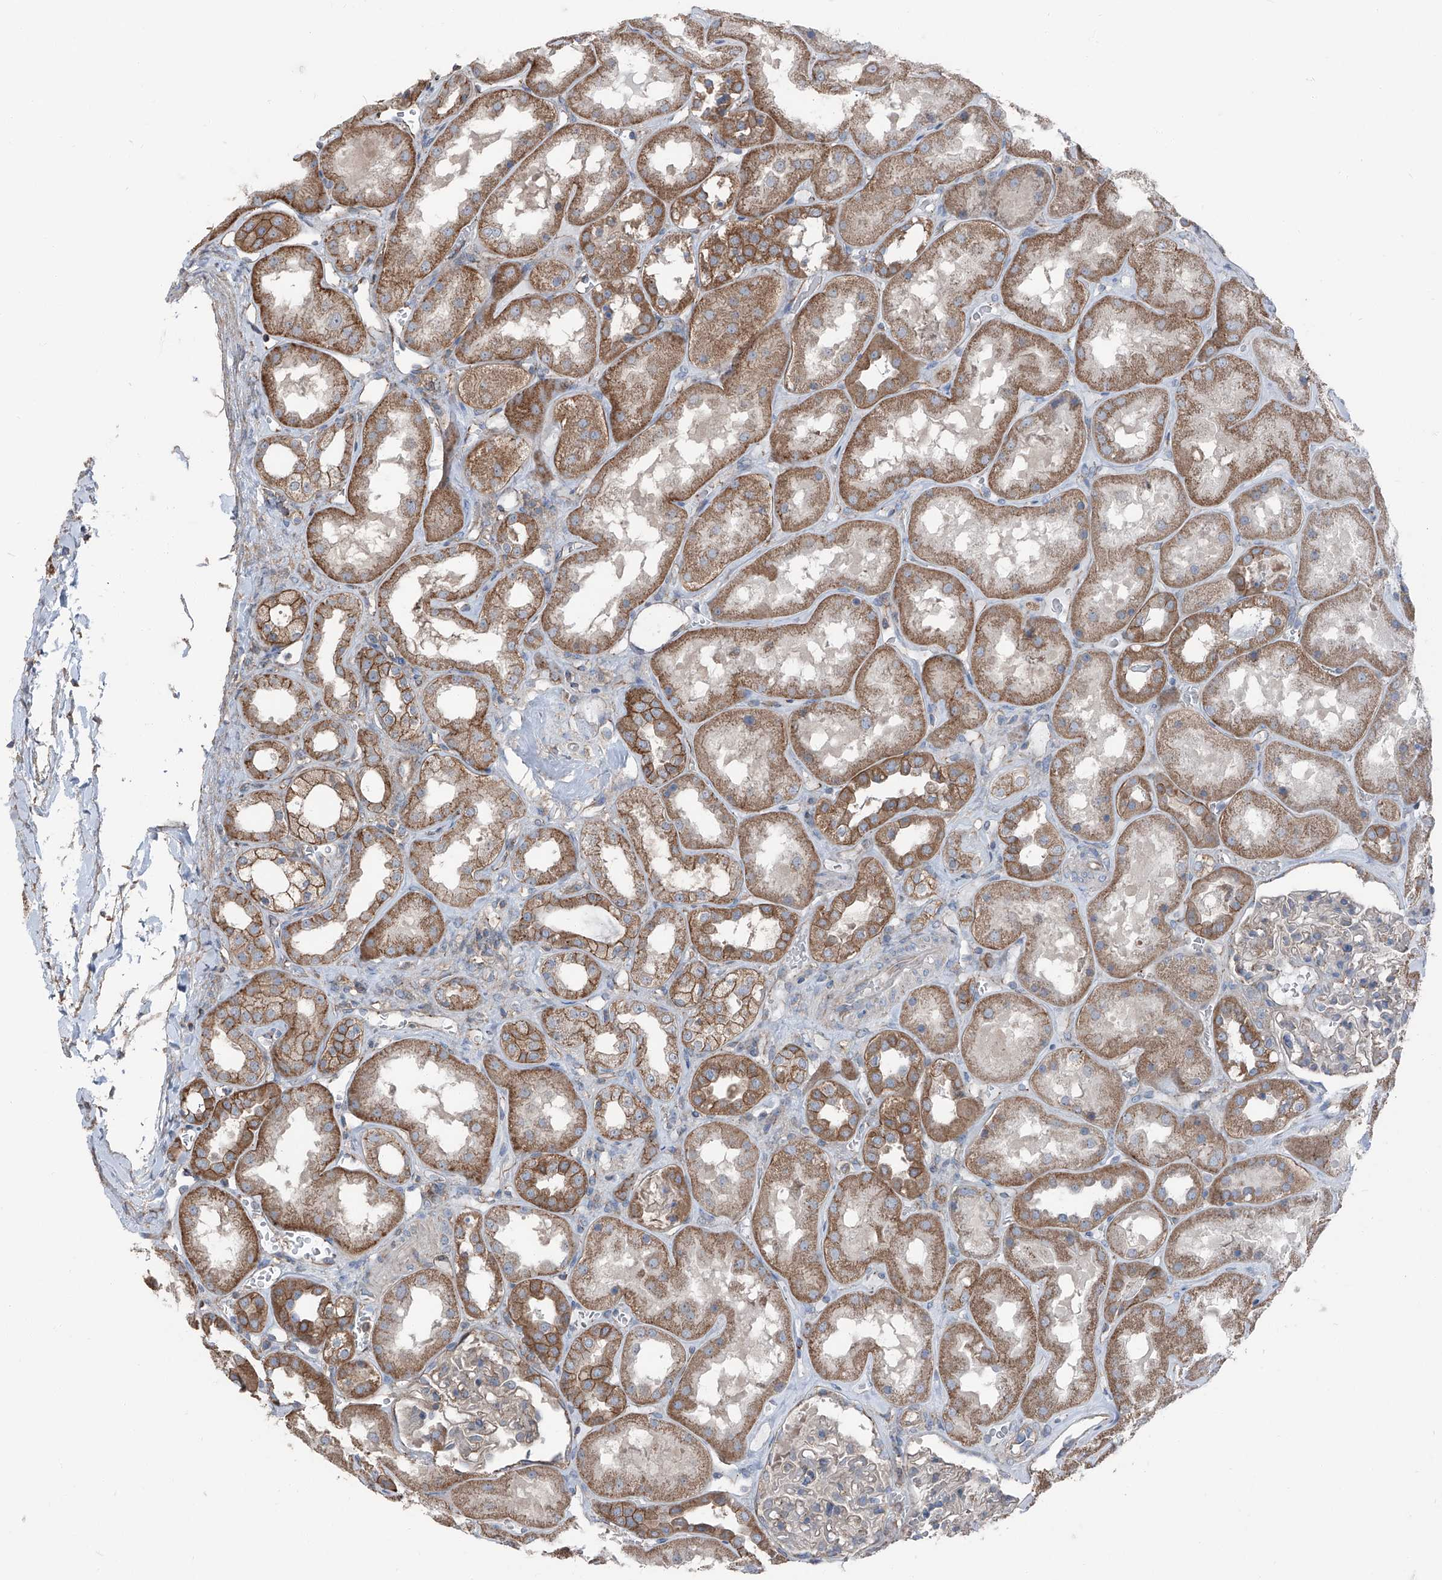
{"staining": {"intensity": "negative", "quantity": "none", "location": "none"}, "tissue": "kidney", "cell_type": "Cells in glomeruli", "image_type": "normal", "snomed": [{"axis": "morphology", "description": "Normal tissue, NOS"}, {"axis": "topography", "description": "Kidney"}], "caption": "The image exhibits no significant staining in cells in glomeruli of kidney.", "gene": "GPR142", "patient": {"sex": "male", "age": 70}}